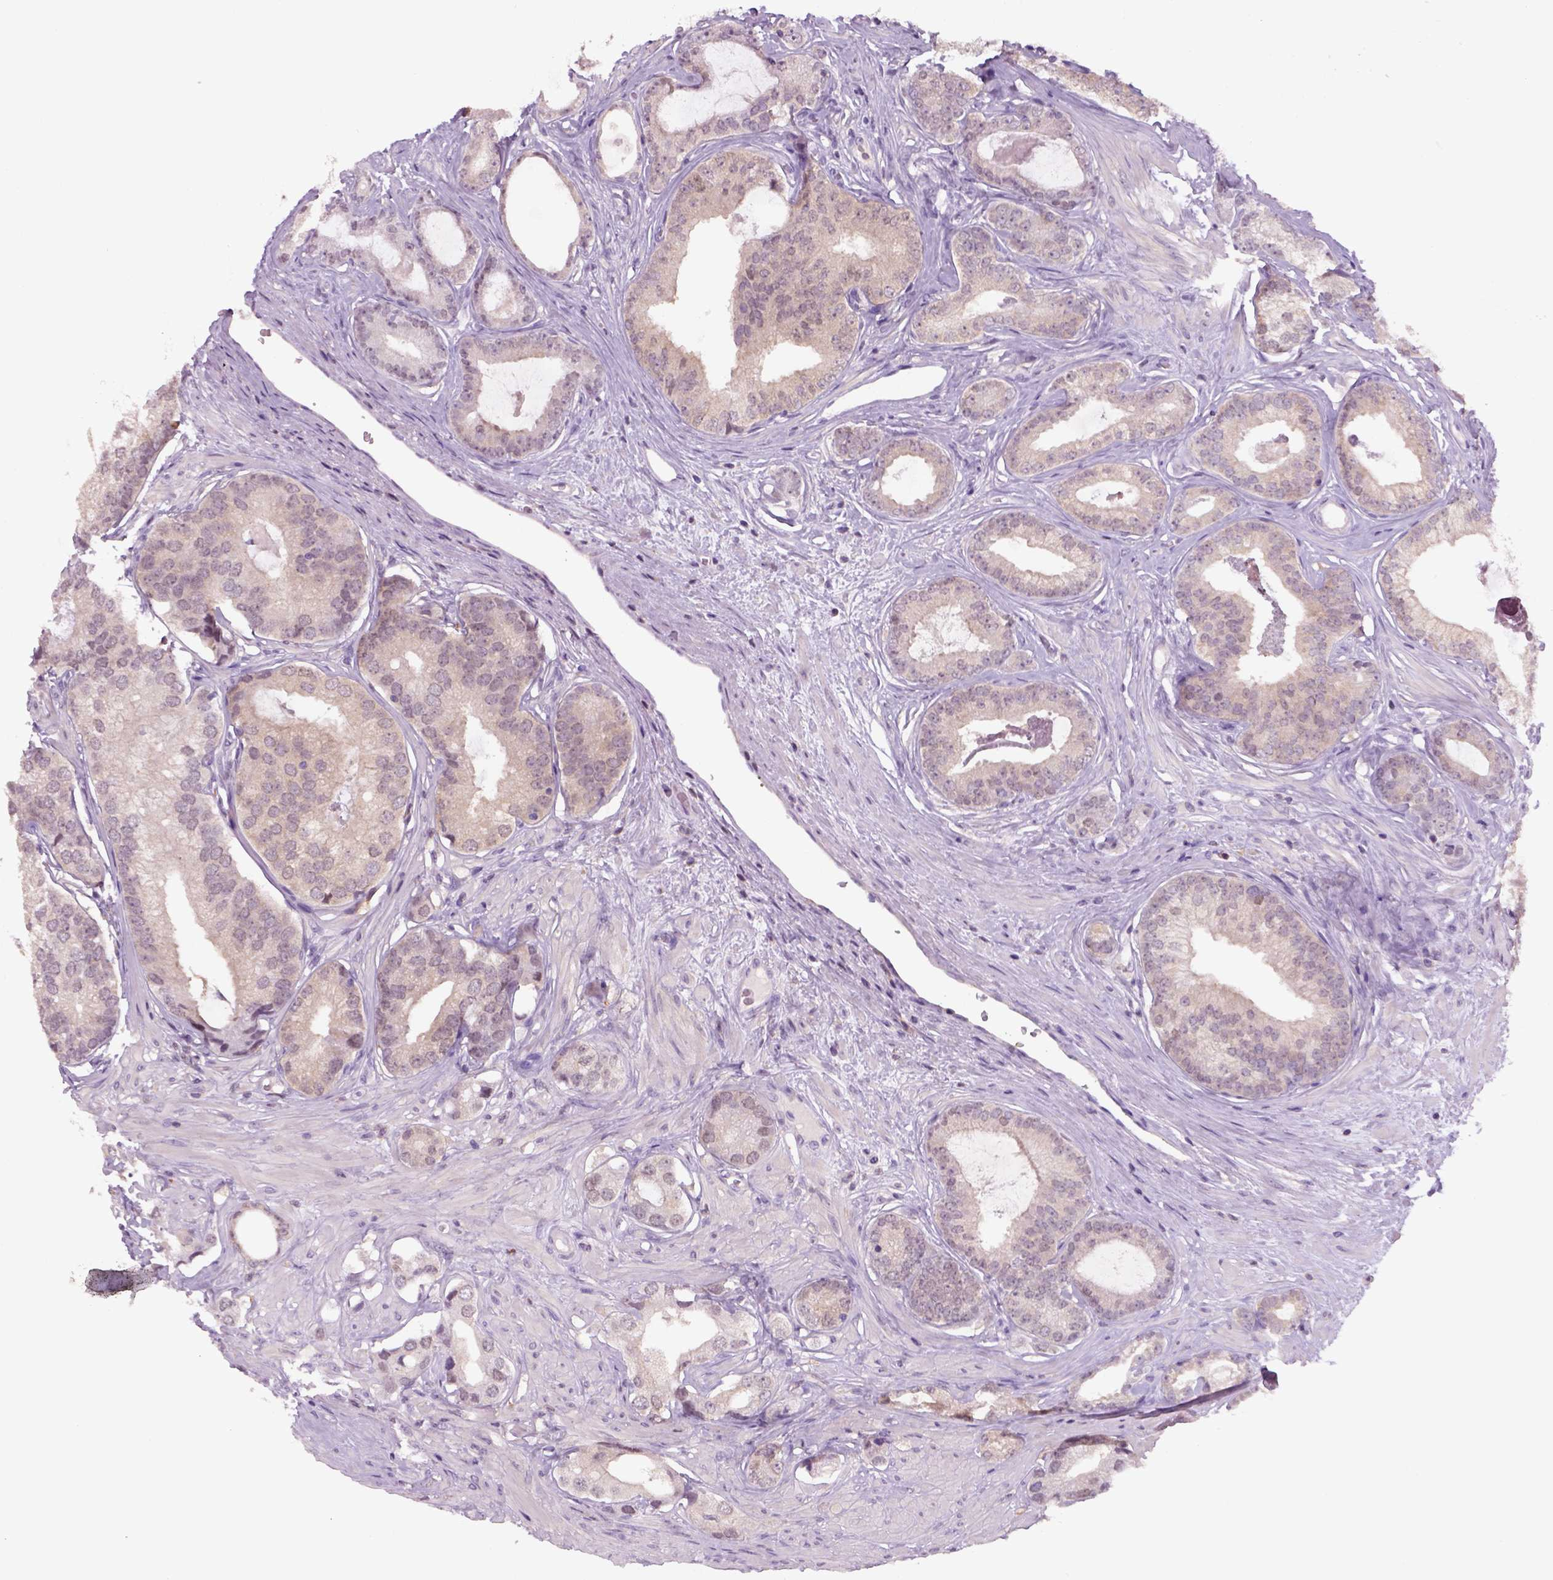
{"staining": {"intensity": "negative", "quantity": "none", "location": "none"}, "tissue": "prostate cancer", "cell_type": "Tumor cells", "image_type": "cancer", "snomed": [{"axis": "morphology", "description": "Adenocarcinoma, Low grade"}, {"axis": "topography", "description": "Prostate"}], "caption": "This is a image of immunohistochemistry staining of adenocarcinoma (low-grade) (prostate), which shows no staining in tumor cells.", "gene": "GOT1", "patient": {"sex": "male", "age": 61}}